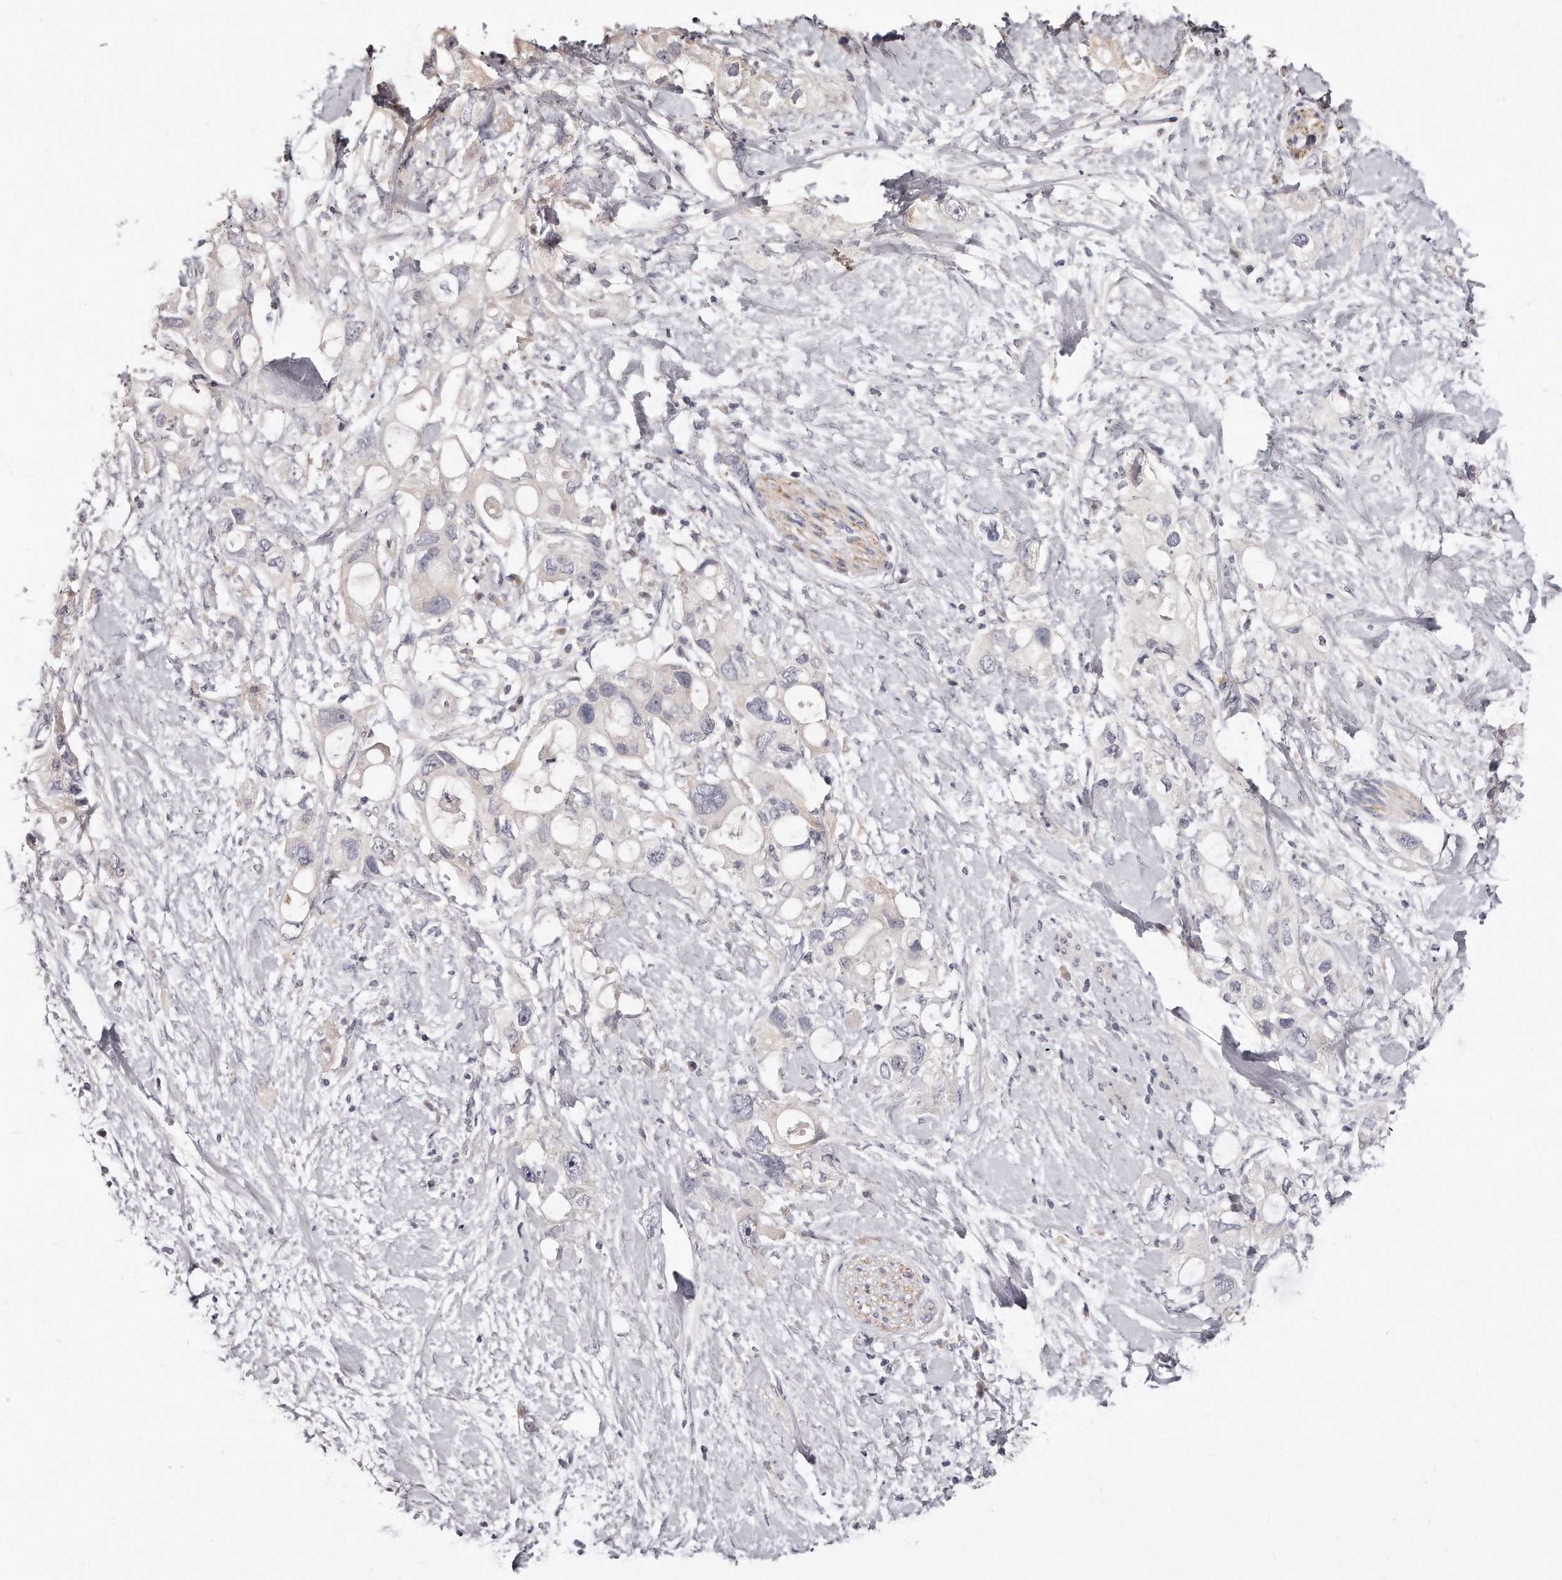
{"staining": {"intensity": "negative", "quantity": "none", "location": "none"}, "tissue": "pancreatic cancer", "cell_type": "Tumor cells", "image_type": "cancer", "snomed": [{"axis": "morphology", "description": "Adenocarcinoma, NOS"}, {"axis": "topography", "description": "Pancreas"}], "caption": "There is no significant expression in tumor cells of pancreatic cancer.", "gene": "TTLL4", "patient": {"sex": "female", "age": 56}}